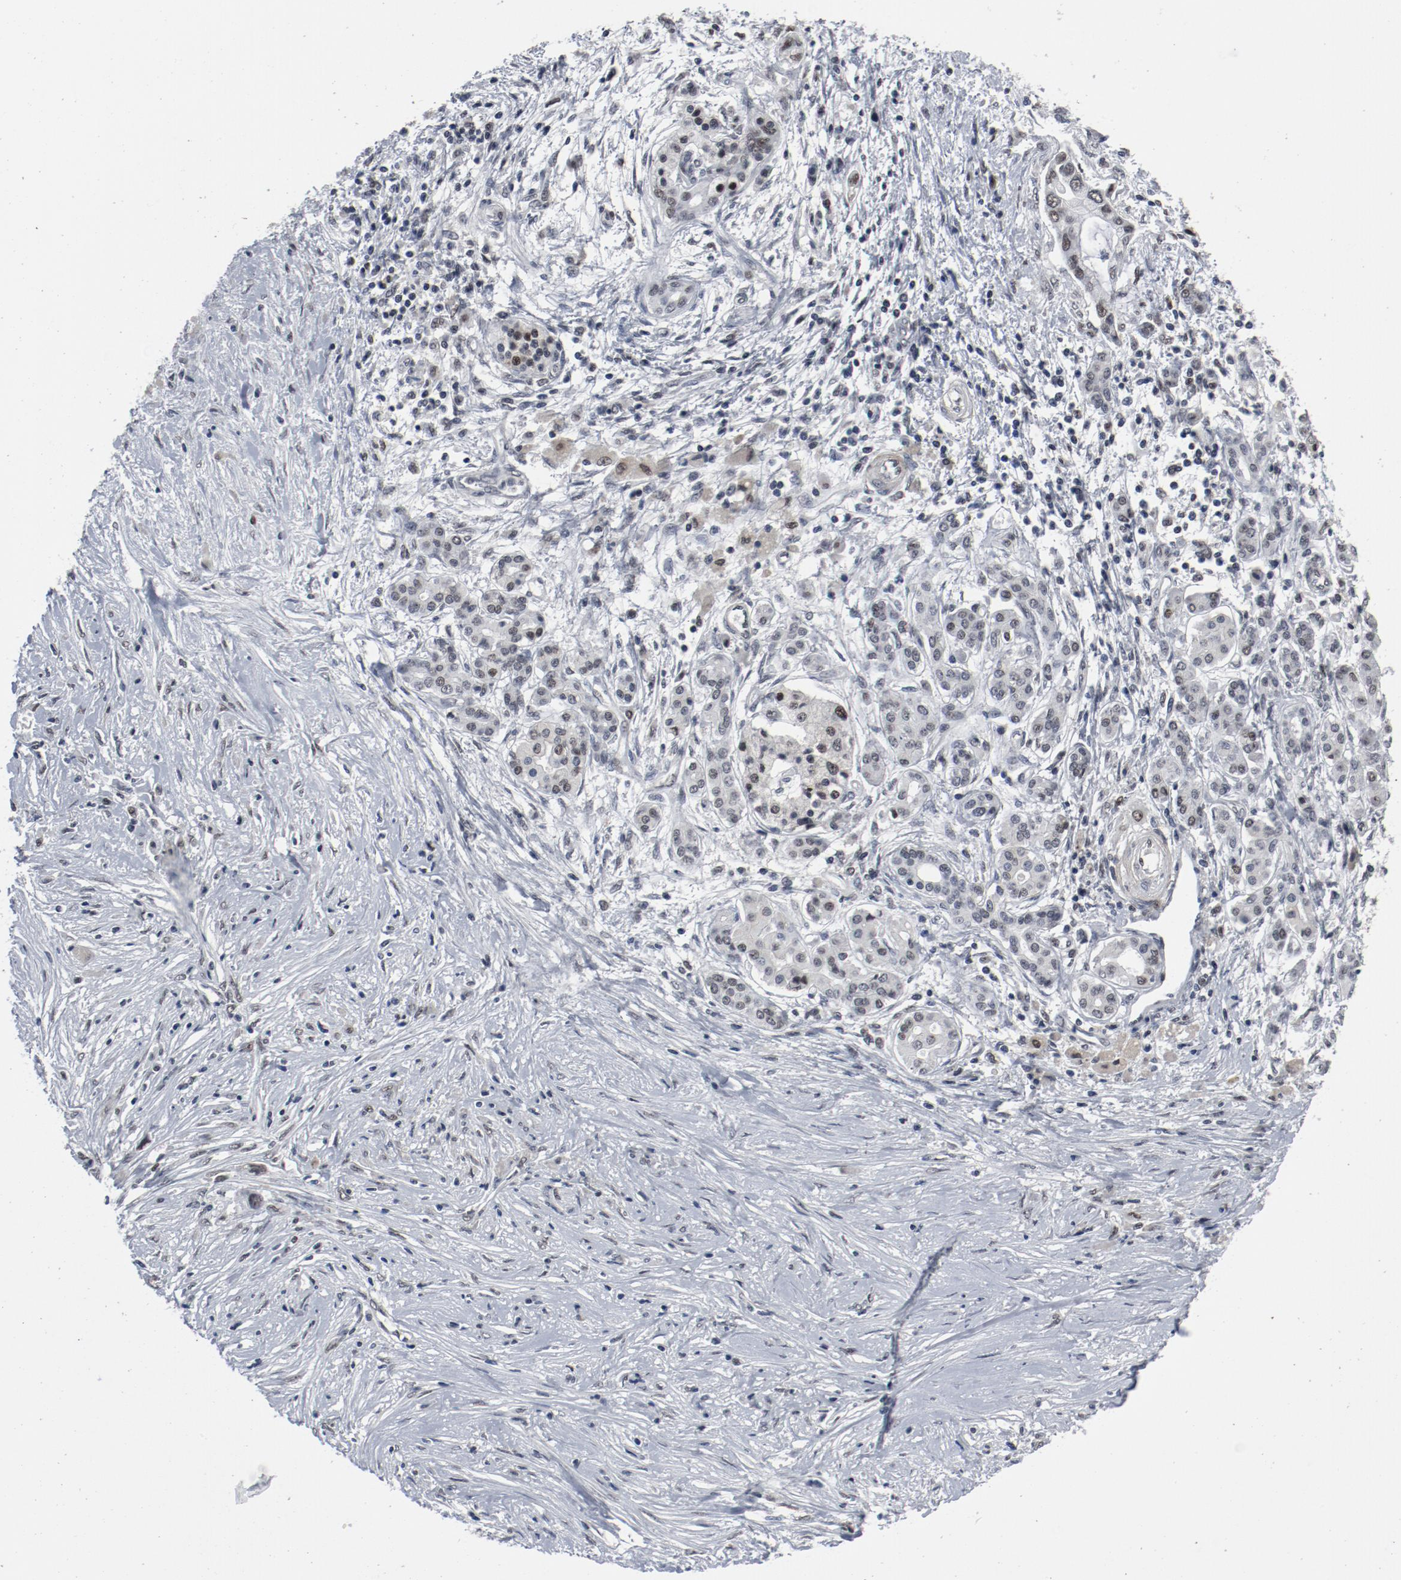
{"staining": {"intensity": "moderate", "quantity": "25%-75%", "location": "nuclear"}, "tissue": "pancreatic cancer", "cell_type": "Tumor cells", "image_type": "cancer", "snomed": [{"axis": "morphology", "description": "Adenocarcinoma, NOS"}, {"axis": "topography", "description": "Pancreas"}], "caption": "IHC image of neoplastic tissue: human pancreatic cancer (adenocarcinoma) stained using immunohistochemistry (IHC) displays medium levels of moderate protein expression localized specifically in the nuclear of tumor cells, appearing as a nuclear brown color.", "gene": "JMJD6", "patient": {"sex": "female", "age": 59}}